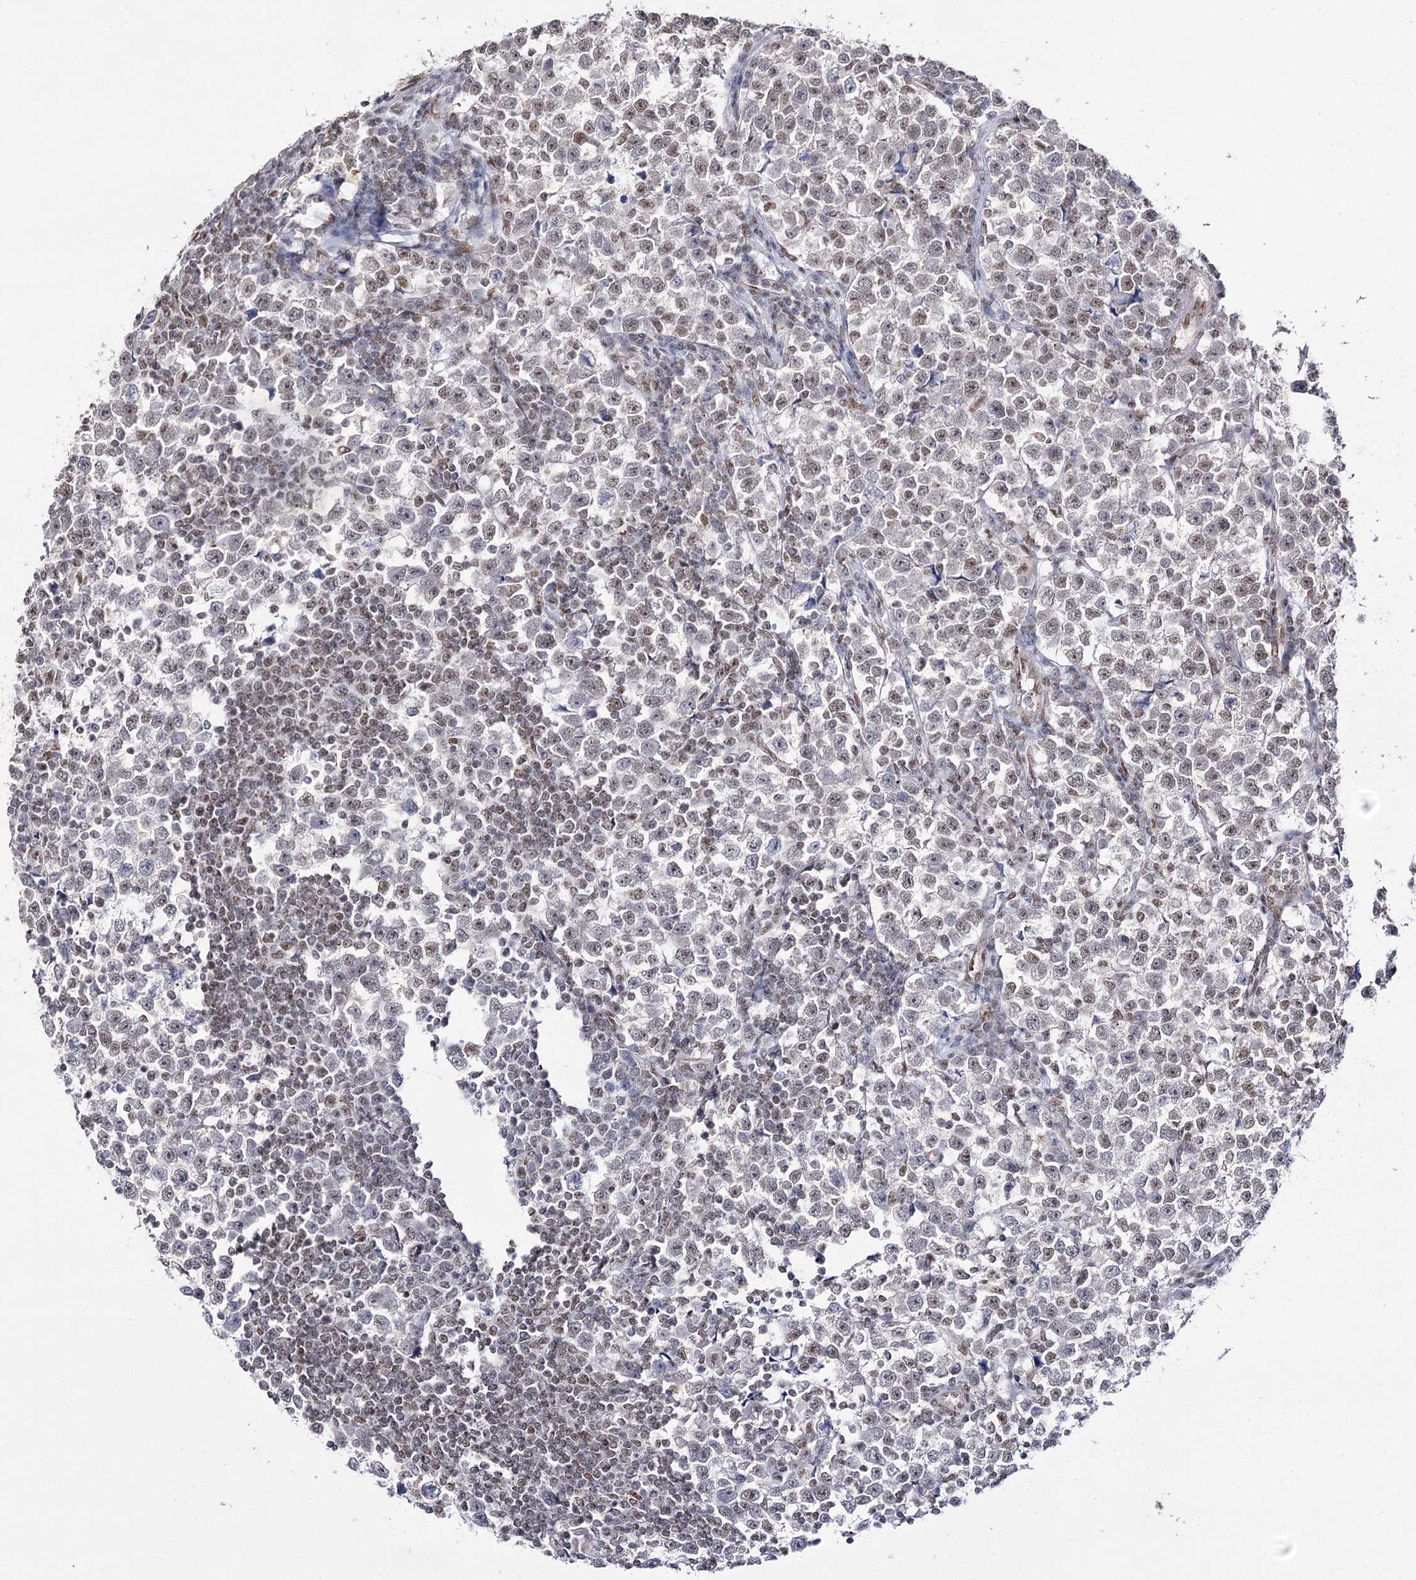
{"staining": {"intensity": "moderate", "quantity": "25%-75%", "location": "nuclear"}, "tissue": "testis cancer", "cell_type": "Tumor cells", "image_type": "cancer", "snomed": [{"axis": "morphology", "description": "Normal tissue, NOS"}, {"axis": "morphology", "description": "Seminoma, NOS"}, {"axis": "topography", "description": "Testis"}], "caption": "High-power microscopy captured an immunohistochemistry (IHC) histopathology image of seminoma (testis), revealing moderate nuclear expression in approximately 25%-75% of tumor cells. Nuclei are stained in blue.", "gene": "VGLL4", "patient": {"sex": "male", "age": 43}}